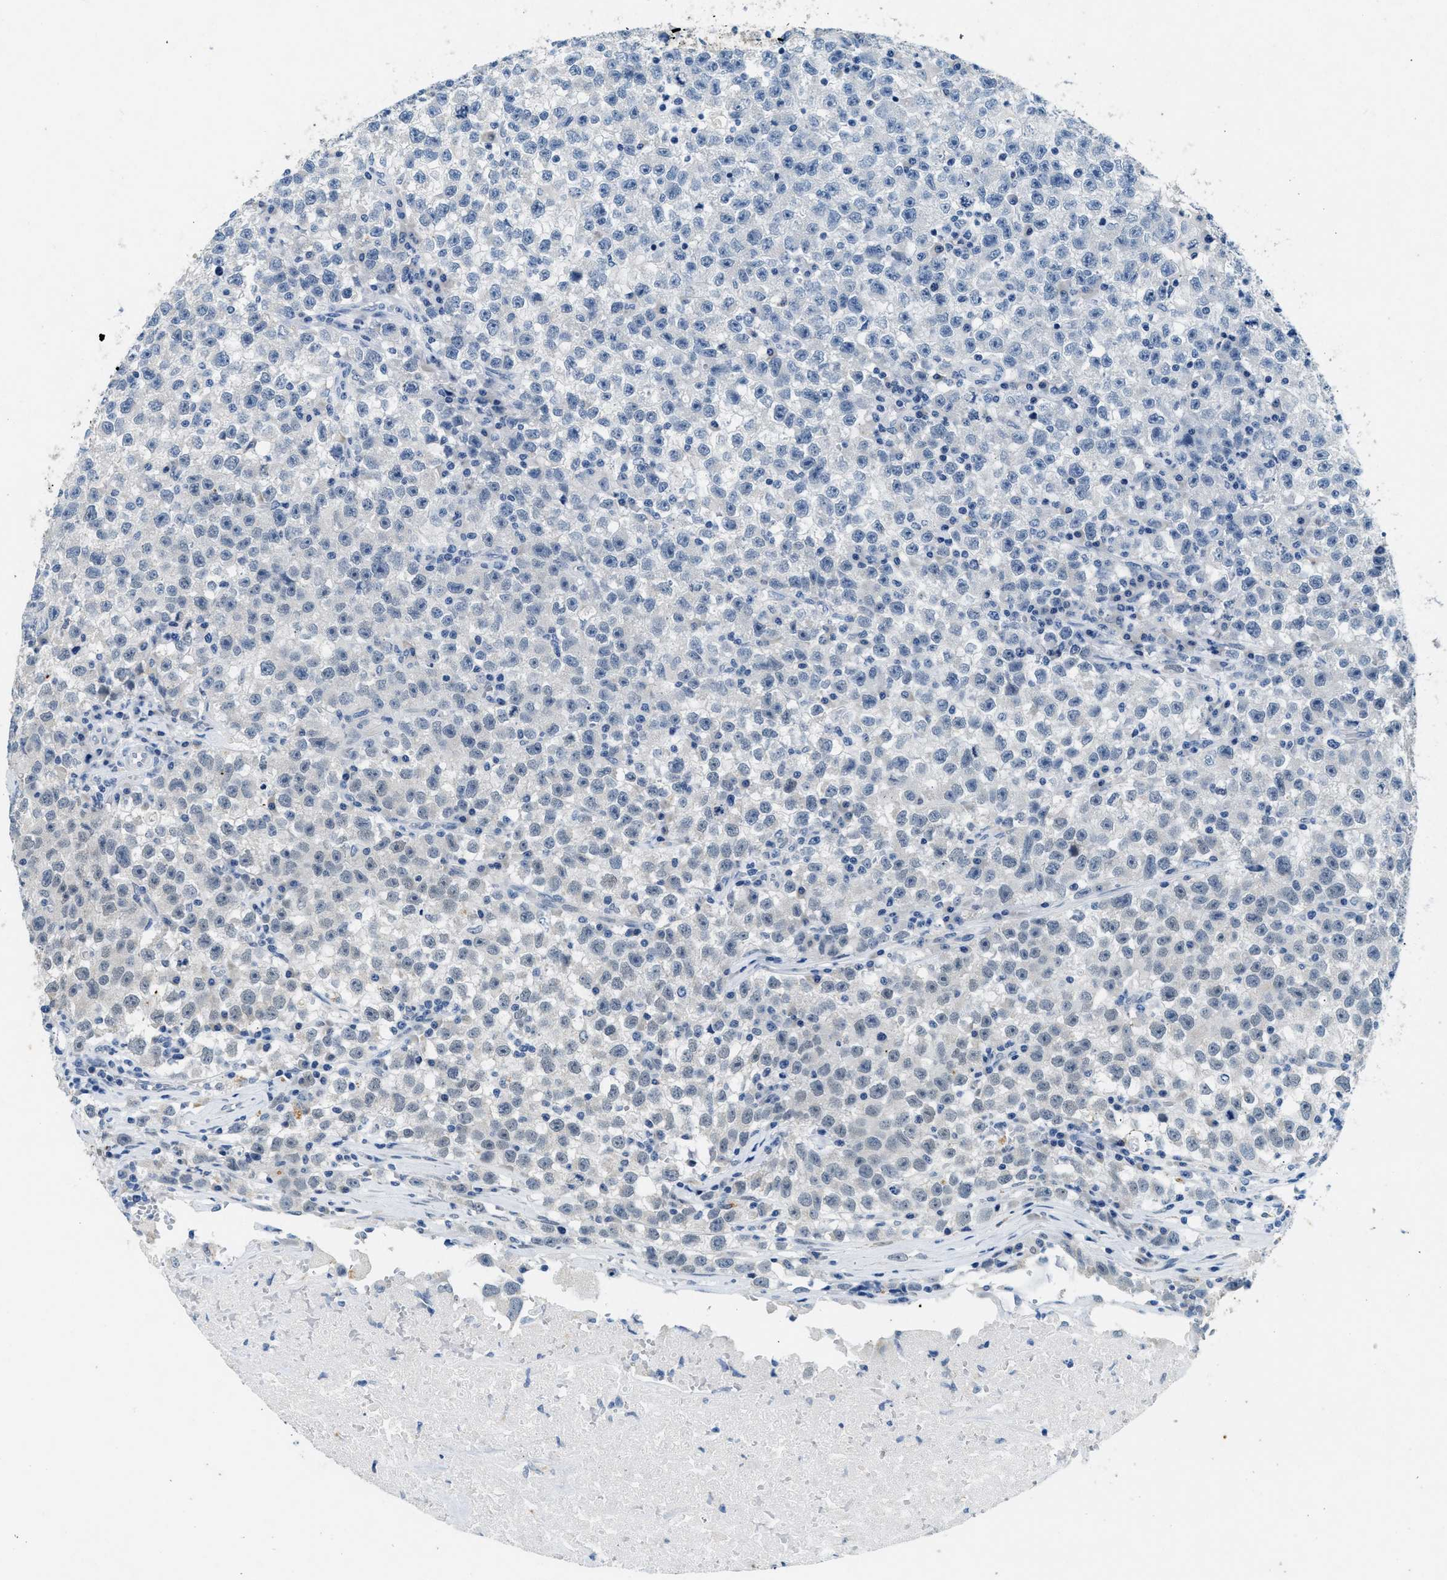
{"staining": {"intensity": "negative", "quantity": "none", "location": "none"}, "tissue": "testis cancer", "cell_type": "Tumor cells", "image_type": "cancer", "snomed": [{"axis": "morphology", "description": "Seminoma, NOS"}, {"axis": "topography", "description": "Testis"}], "caption": "Immunohistochemistry histopathology image of human seminoma (testis) stained for a protein (brown), which exhibits no expression in tumor cells.", "gene": "CFAP20", "patient": {"sex": "male", "age": 22}}